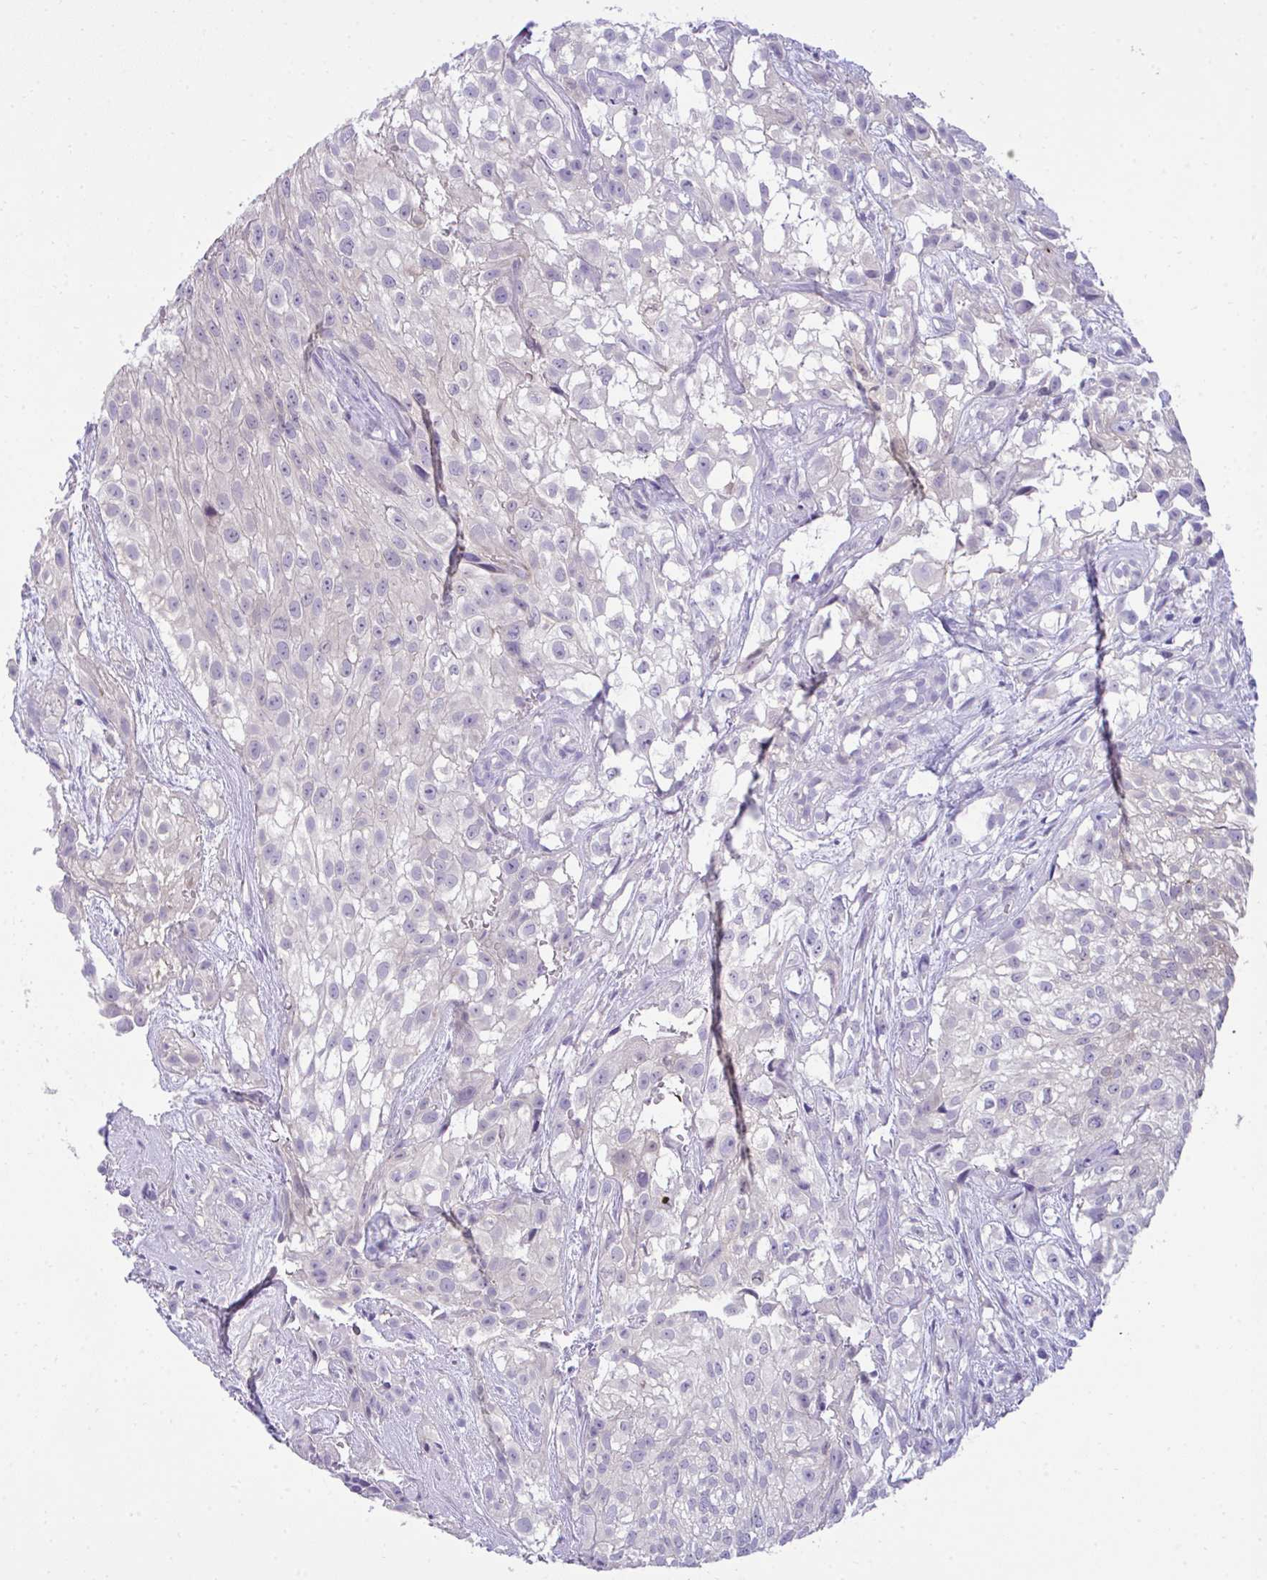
{"staining": {"intensity": "weak", "quantity": "<25%", "location": "cytoplasmic/membranous"}, "tissue": "urothelial cancer", "cell_type": "Tumor cells", "image_type": "cancer", "snomed": [{"axis": "morphology", "description": "Urothelial carcinoma, High grade"}, {"axis": "topography", "description": "Urinary bladder"}], "caption": "IHC of human high-grade urothelial carcinoma reveals no positivity in tumor cells.", "gene": "TMCO5A", "patient": {"sex": "male", "age": 56}}